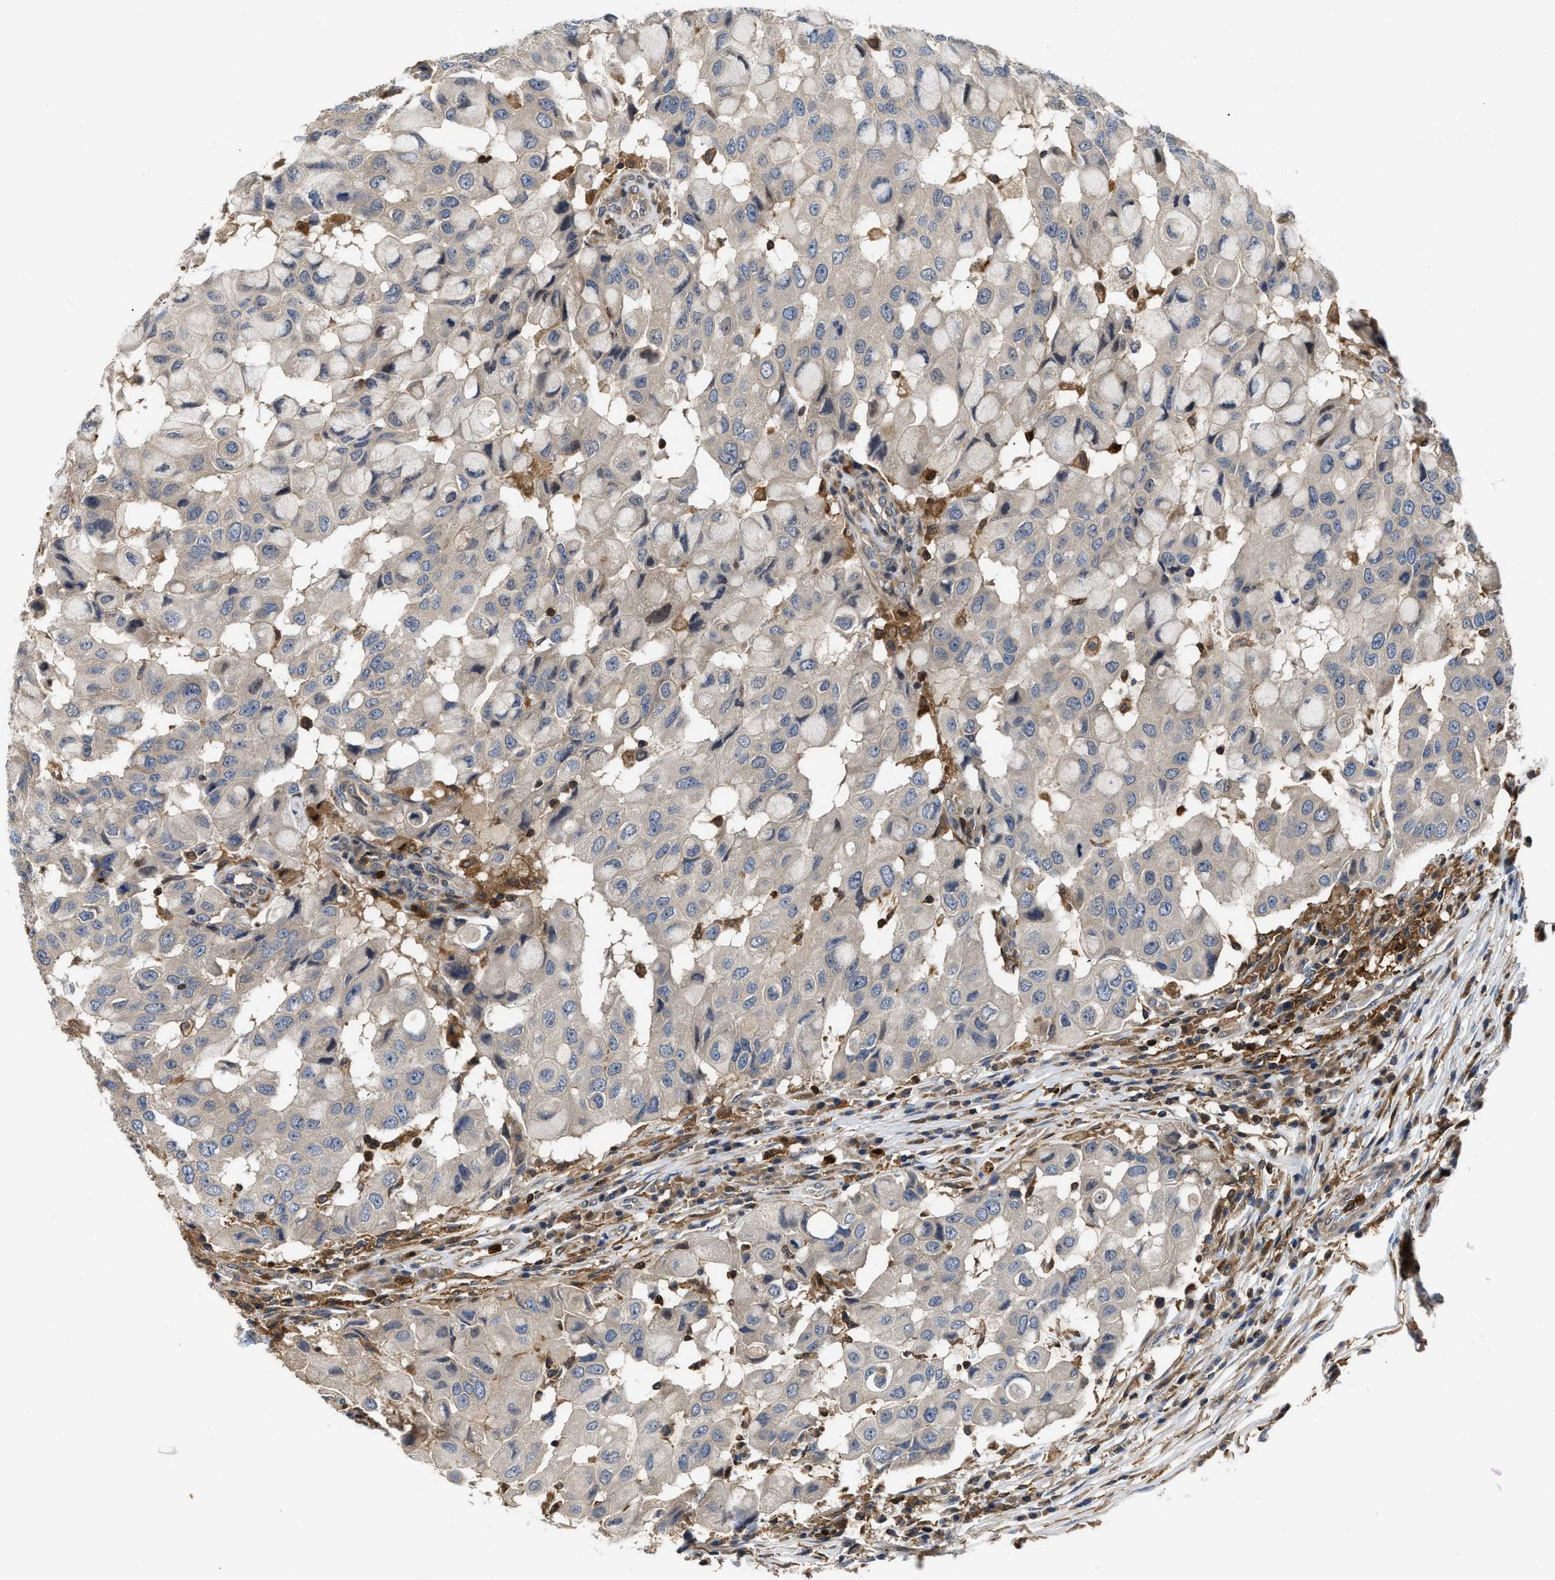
{"staining": {"intensity": "negative", "quantity": "none", "location": "none"}, "tissue": "breast cancer", "cell_type": "Tumor cells", "image_type": "cancer", "snomed": [{"axis": "morphology", "description": "Duct carcinoma"}, {"axis": "topography", "description": "Breast"}], "caption": "The micrograph shows no significant positivity in tumor cells of breast cancer.", "gene": "OSTF1", "patient": {"sex": "female", "age": 27}}